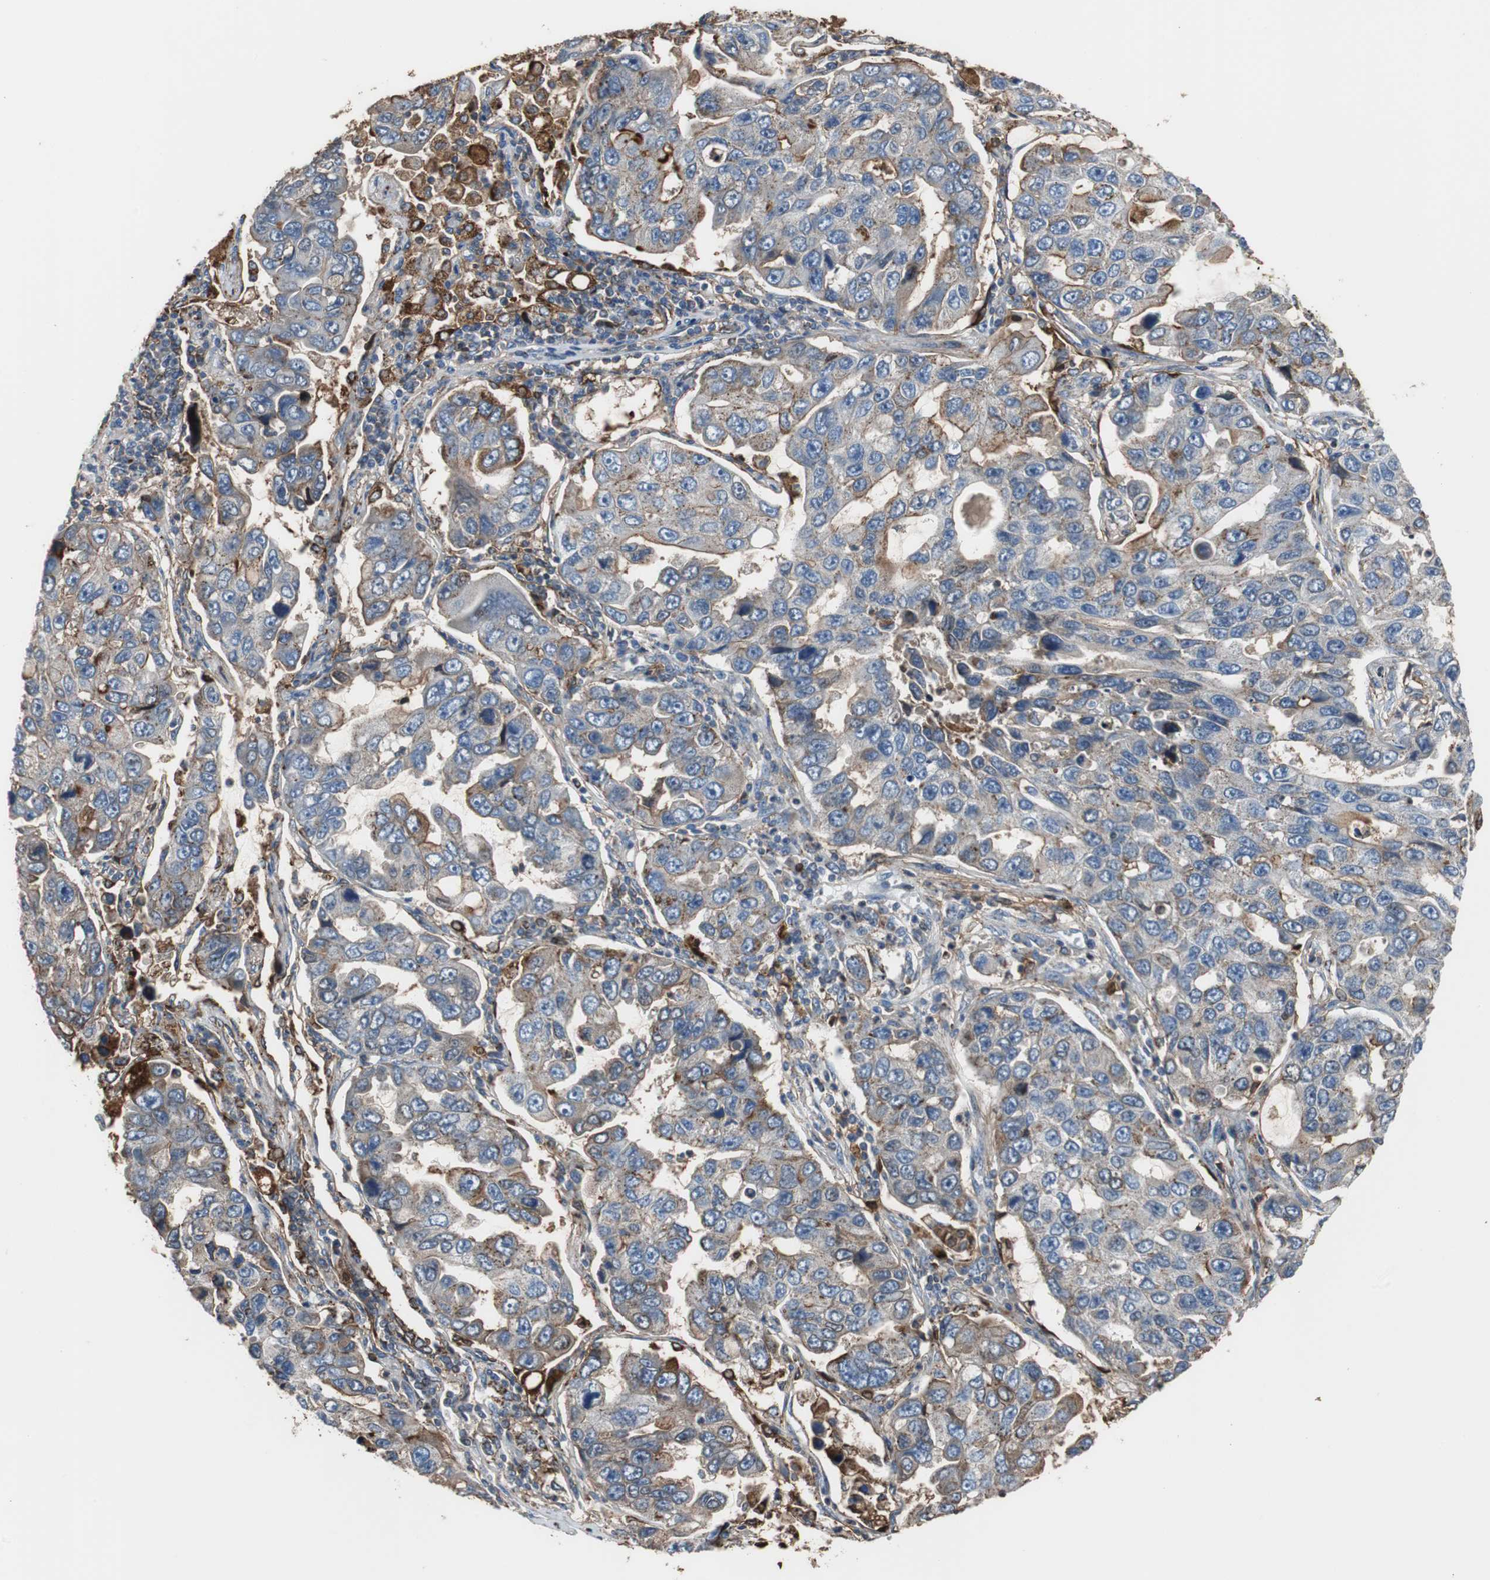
{"staining": {"intensity": "moderate", "quantity": "<25%", "location": "cytoplasmic/membranous"}, "tissue": "lung cancer", "cell_type": "Tumor cells", "image_type": "cancer", "snomed": [{"axis": "morphology", "description": "Adenocarcinoma, NOS"}, {"axis": "topography", "description": "Lung"}], "caption": "Moderate cytoplasmic/membranous protein staining is identified in approximately <25% of tumor cells in adenocarcinoma (lung).", "gene": "ANXA4", "patient": {"sex": "male", "age": 64}}